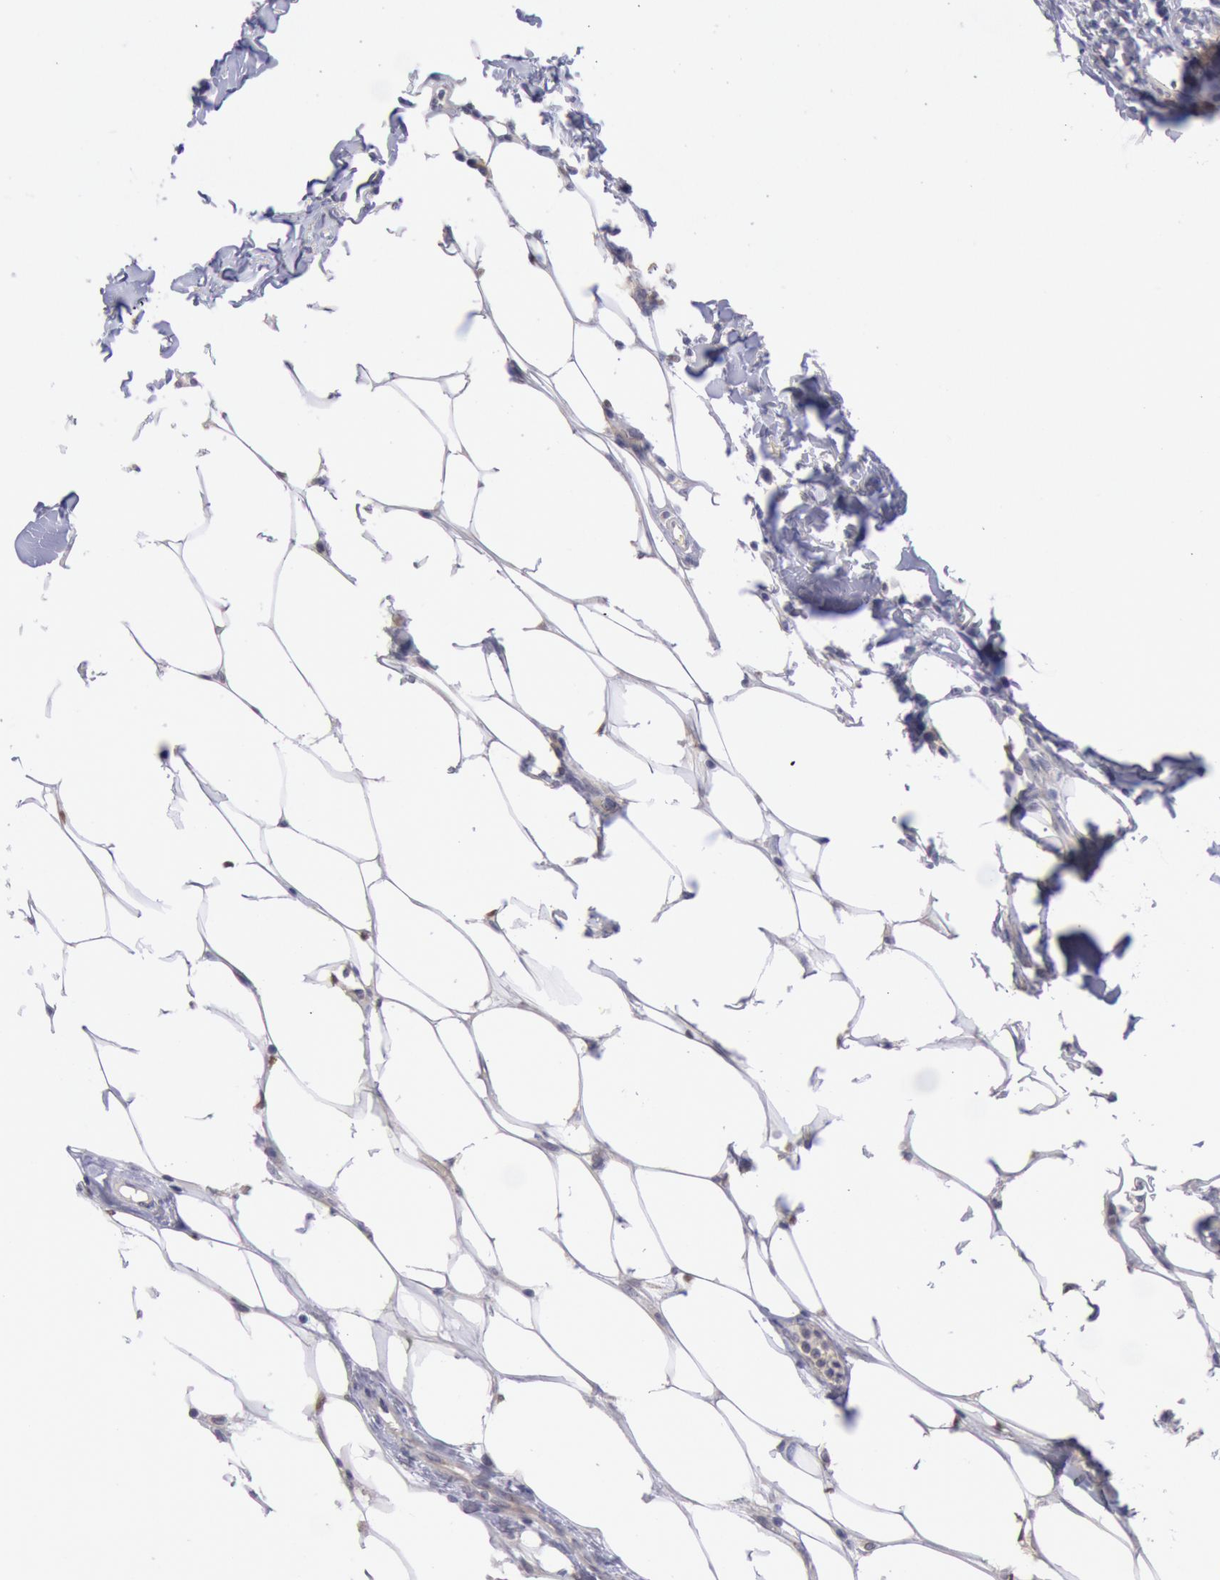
{"staining": {"intensity": "weak", "quantity": ">75%", "location": "cytoplasmic/membranous"}, "tissue": "breast cancer", "cell_type": "Tumor cells", "image_type": "cancer", "snomed": [{"axis": "morphology", "description": "Duct carcinoma"}, {"axis": "topography", "description": "Breast"}], "caption": "Human breast invasive ductal carcinoma stained with a brown dye reveals weak cytoplasmic/membranous positive expression in approximately >75% of tumor cells.", "gene": "GAL3ST1", "patient": {"sex": "female", "age": 40}}